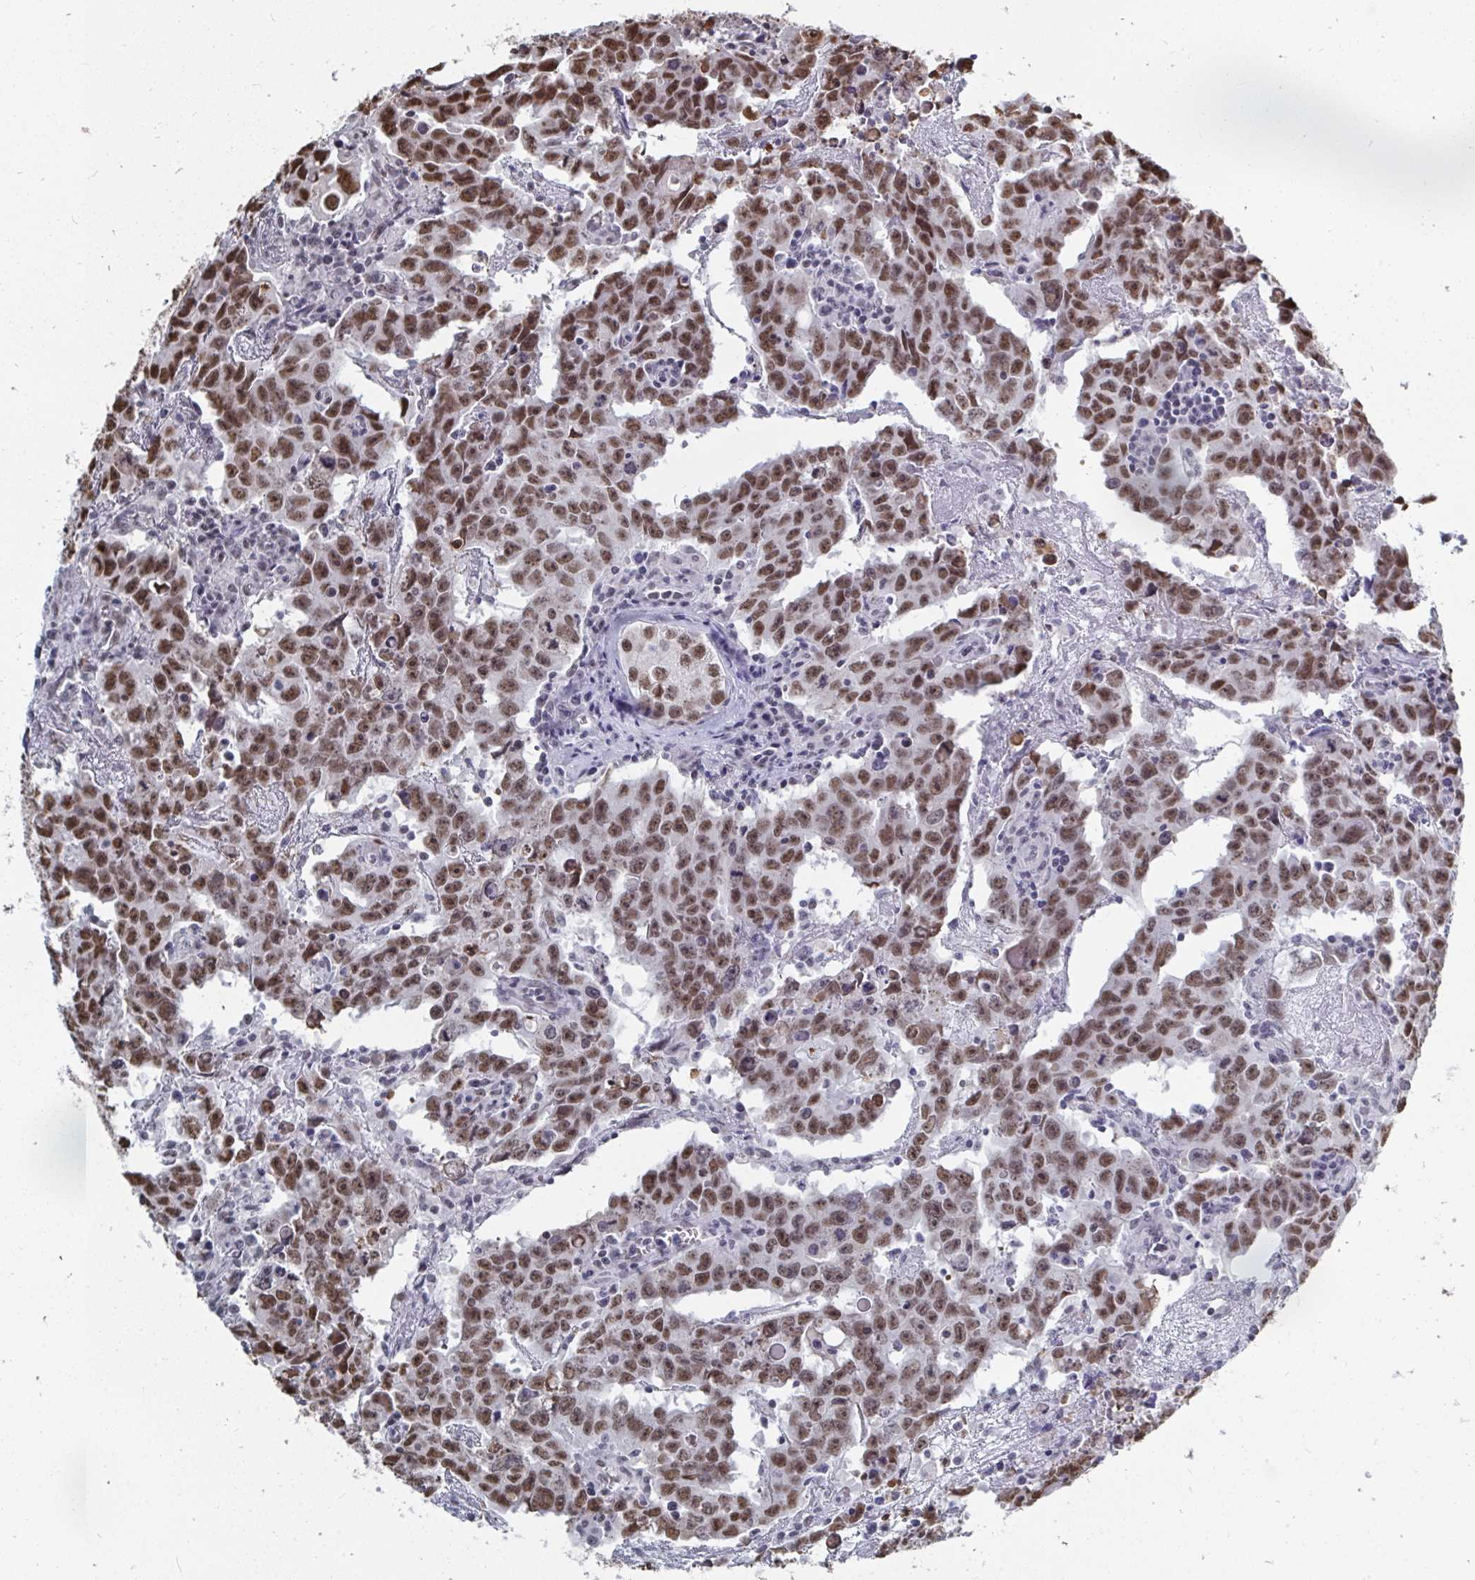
{"staining": {"intensity": "moderate", "quantity": ">75%", "location": "nuclear"}, "tissue": "testis cancer", "cell_type": "Tumor cells", "image_type": "cancer", "snomed": [{"axis": "morphology", "description": "Carcinoma, Embryonal, NOS"}, {"axis": "topography", "description": "Testis"}], "caption": "Immunohistochemistry (IHC) of human testis cancer (embryonal carcinoma) shows medium levels of moderate nuclear expression in approximately >75% of tumor cells.", "gene": "TRIP12", "patient": {"sex": "male", "age": 22}}